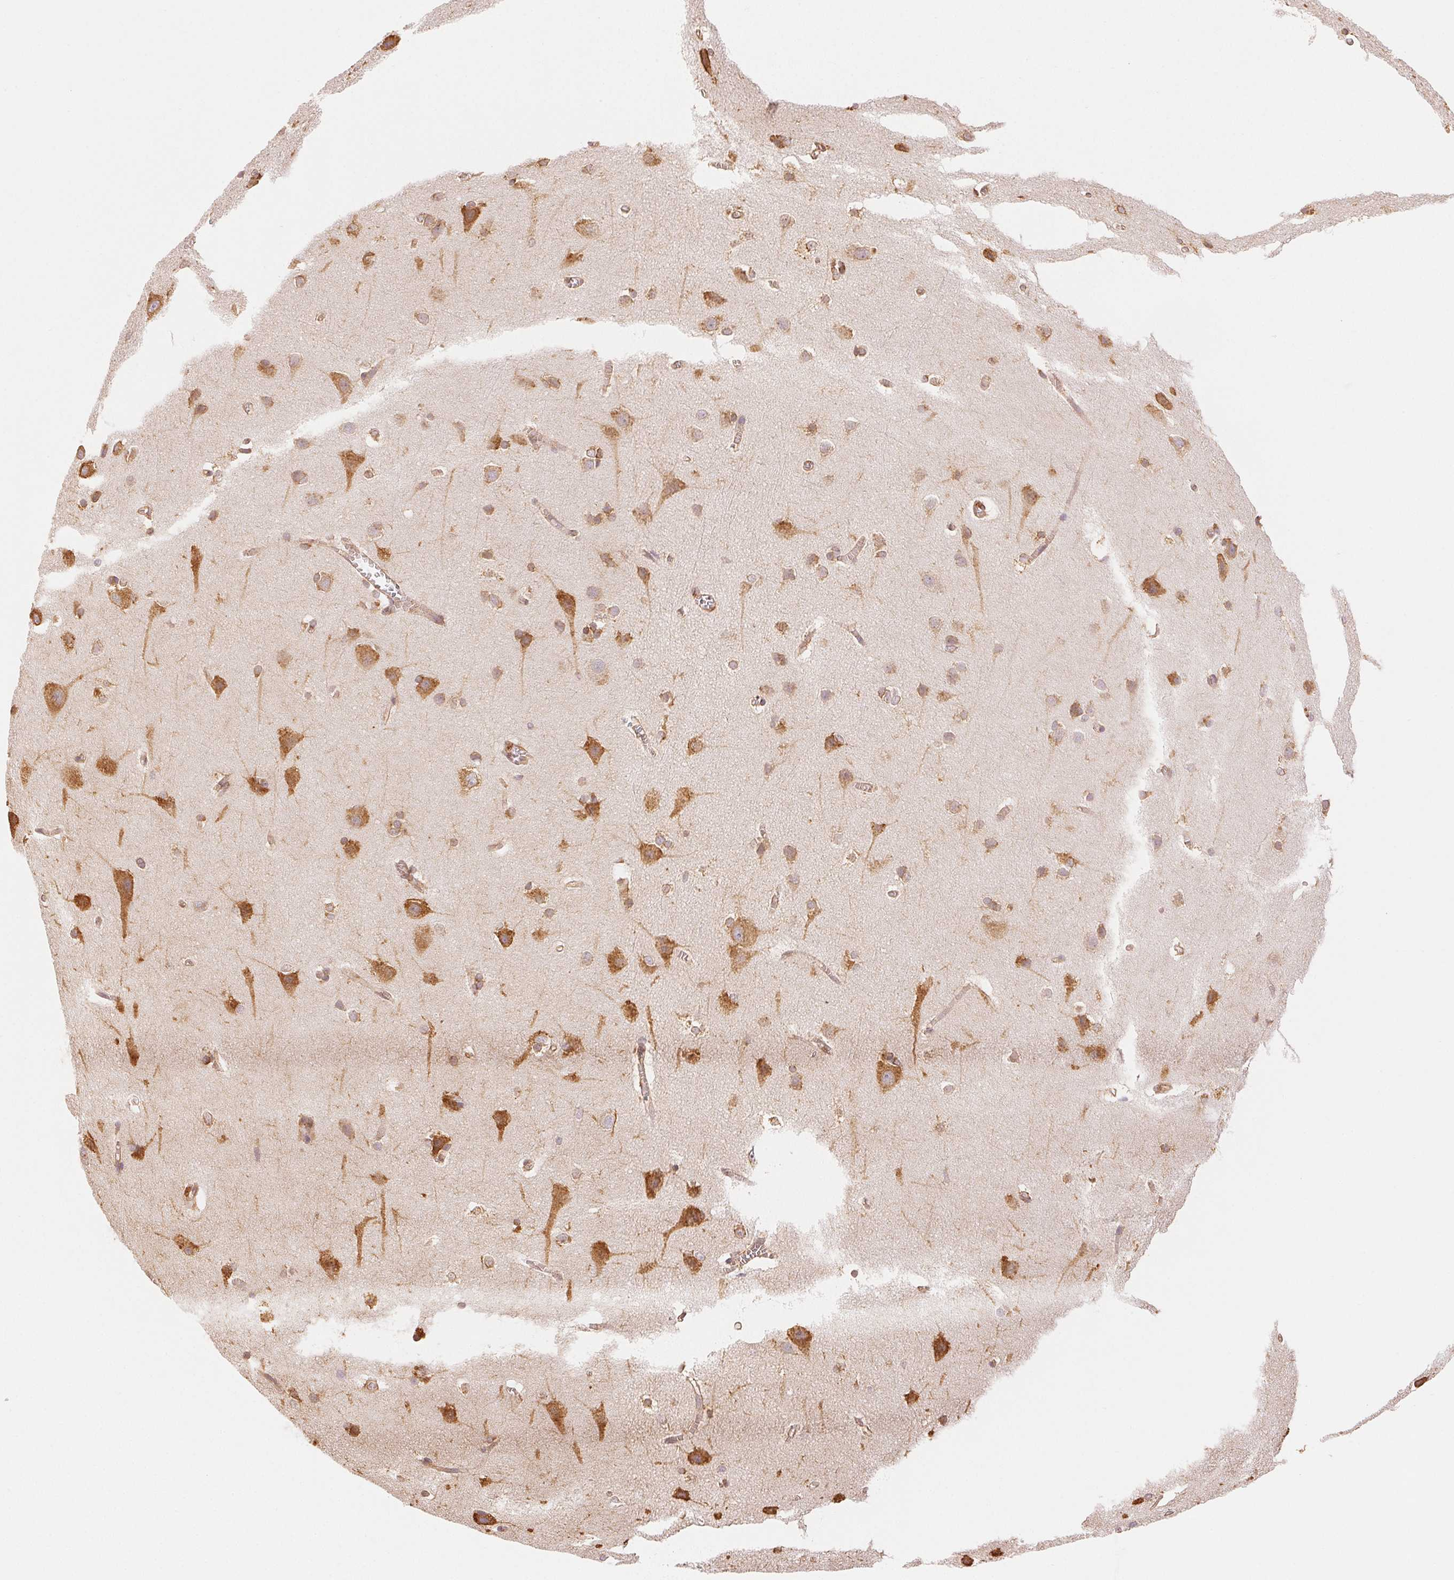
{"staining": {"intensity": "moderate", "quantity": ">75%", "location": "cytoplasmic/membranous"}, "tissue": "cerebral cortex", "cell_type": "Endothelial cells", "image_type": "normal", "snomed": [{"axis": "morphology", "description": "Normal tissue, NOS"}, {"axis": "topography", "description": "Cerebral cortex"}], "caption": "This micrograph displays immunohistochemistry (IHC) staining of normal cerebral cortex, with medium moderate cytoplasmic/membranous positivity in approximately >75% of endothelial cells.", "gene": "RCN3", "patient": {"sex": "male", "age": 37}}